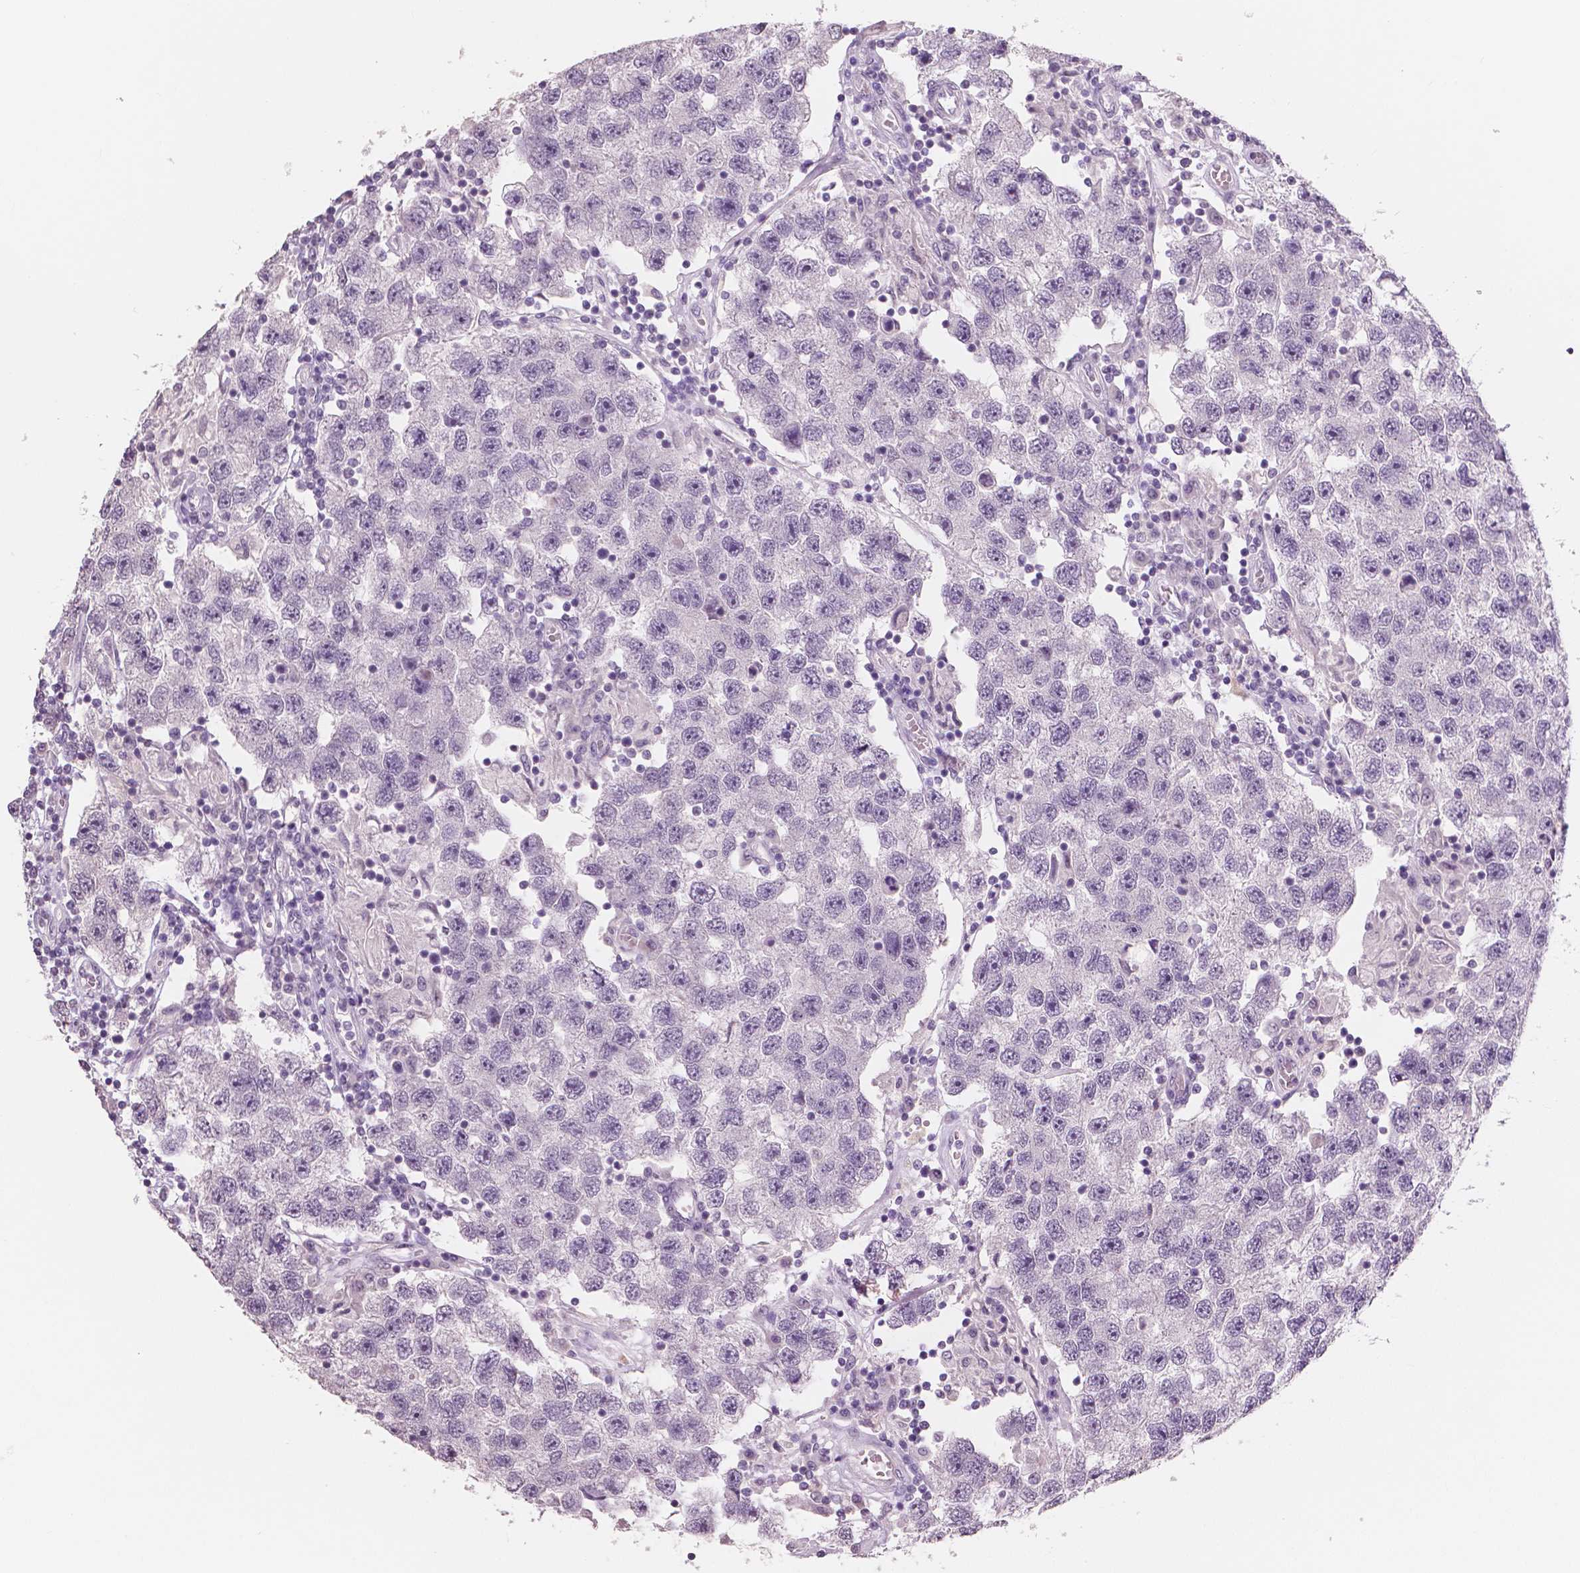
{"staining": {"intensity": "negative", "quantity": "none", "location": "none"}, "tissue": "testis cancer", "cell_type": "Tumor cells", "image_type": "cancer", "snomed": [{"axis": "morphology", "description": "Seminoma, NOS"}, {"axis": "topography", "description": "Testis"}], "caption": "Tumor cells show no significant staining in testis cancer (seminoma).", "gene": "NECAB1", "patient": {"sex": "male", "age": 26}}